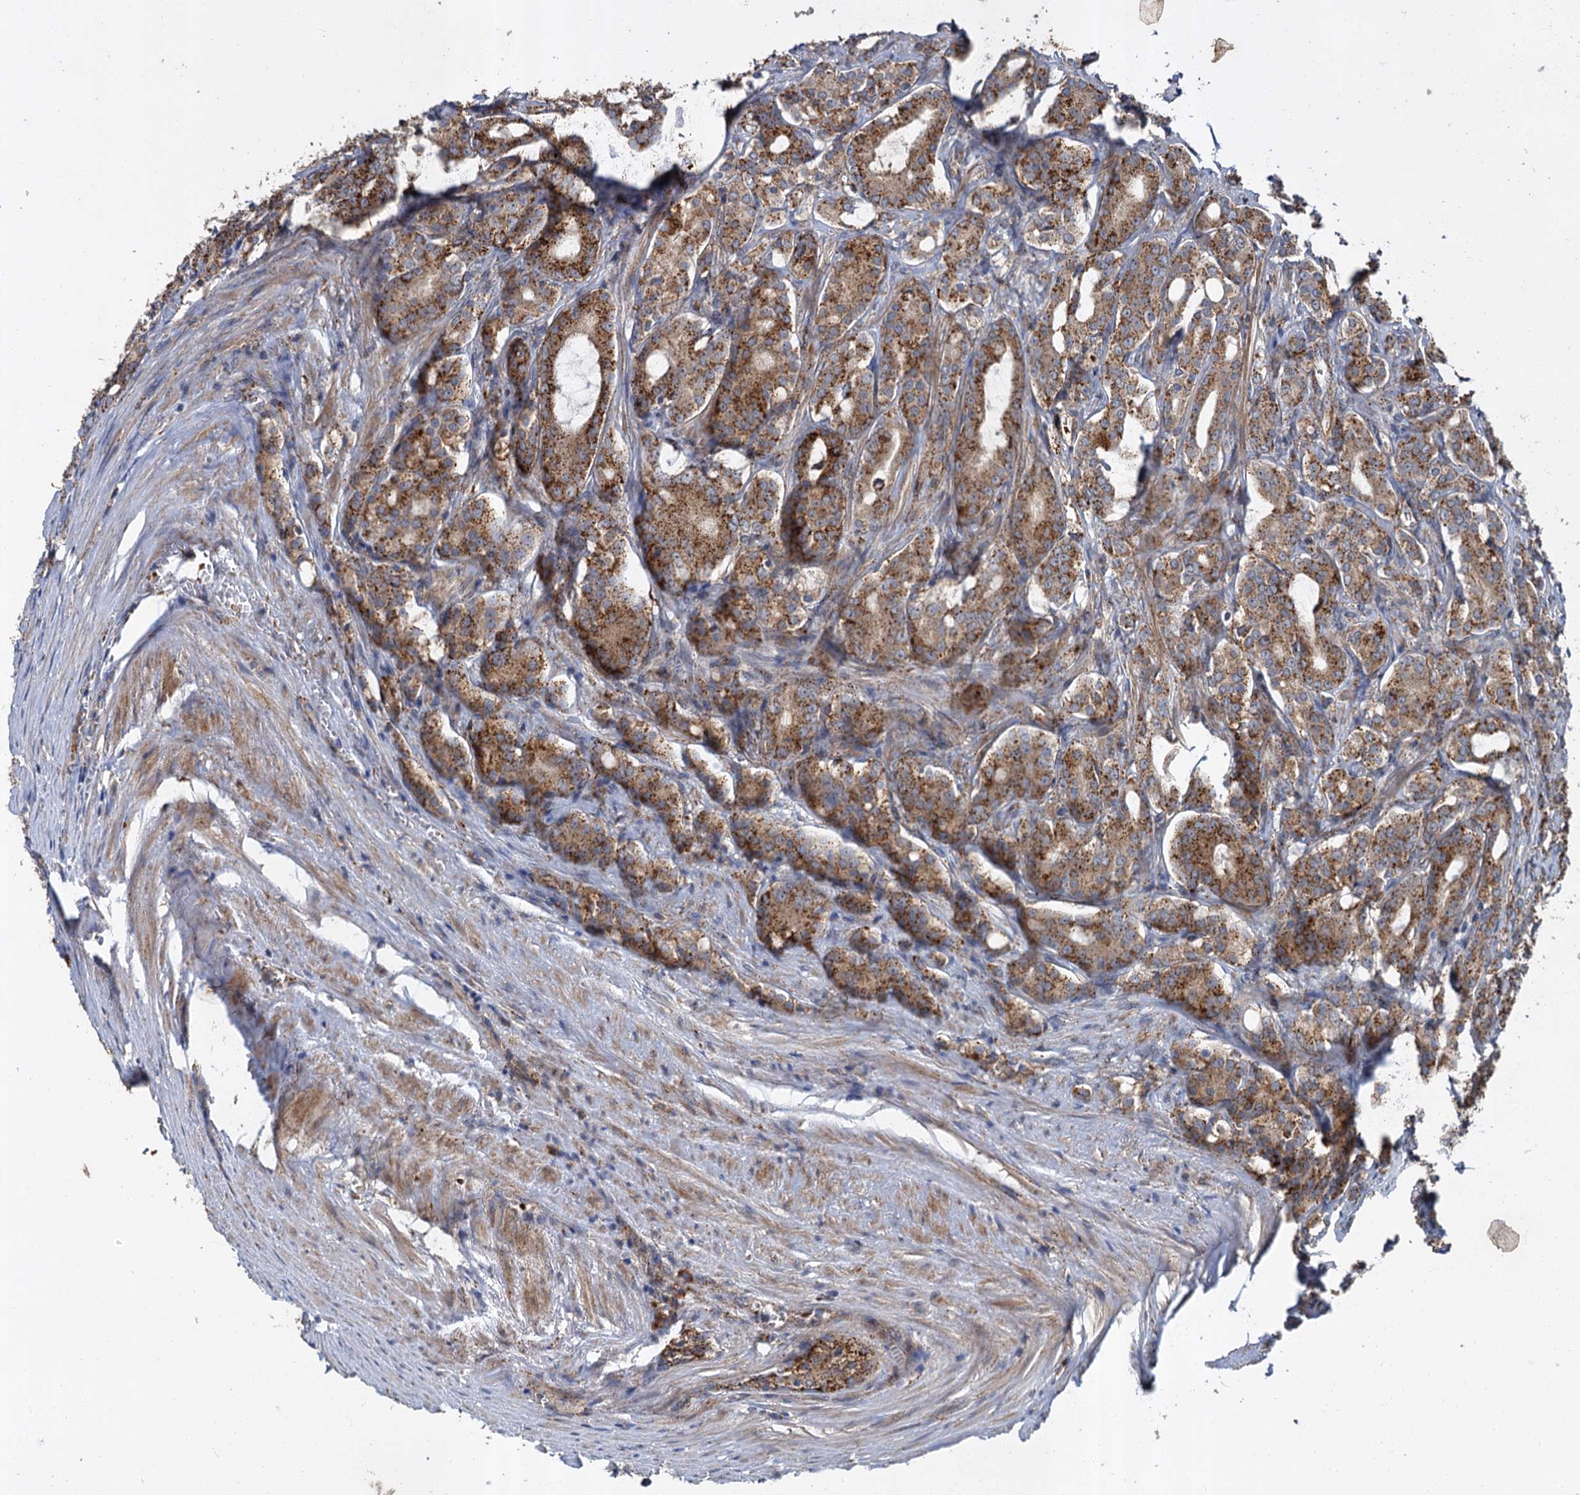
{"staining": {"intensity": "strong", "quantity": ">75%", "location": "cytoplasmic/membranous"}, "tissue": "prostate cancer", "cell_type": "Tumor cells", "image_type": "cancer", "snomed": [{"axis": "morphology", "description": "Adenocarcinoma, High grade"}, {"axis": "topography", "description": "Prostate"}], "caption": "Human prostate cancer (high-grade adenocarcinoma) stained with a protein marker displays strong staining in tumor cells.", "gene": "GBA1", "patient": {"sex": "male", "age": 72}}